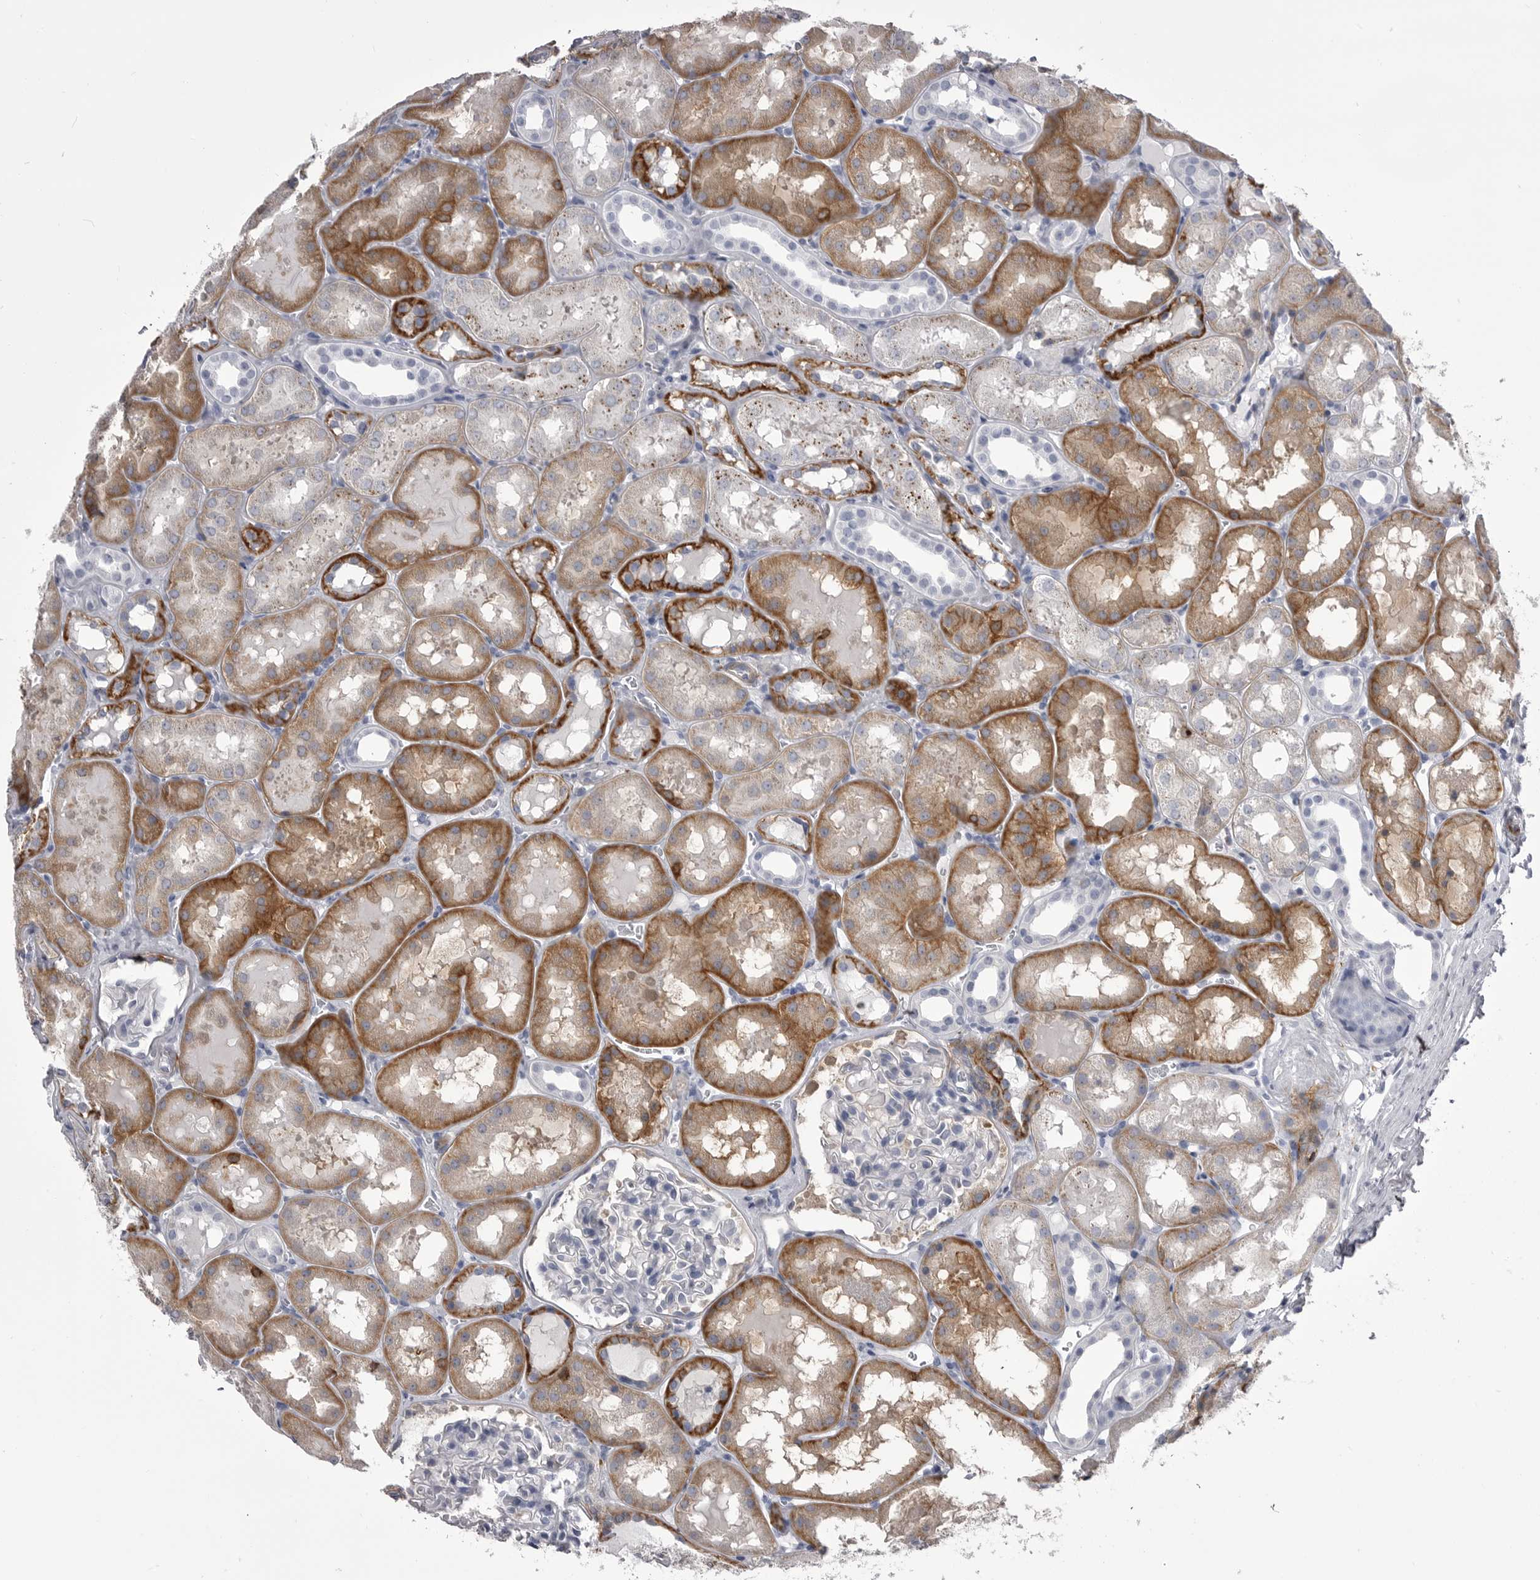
{"staining": {"intensity": "negative", "quantity": "none", "location": "none"}, "tissue": "kidney", "cell_type": "Cells in glomeruli", "image_type": "normal", "snomed": [{"axis": "morphology", "description": "Normal tissue, NOS"}, {"axis": "topography", "description": "Kidney"}, {"axis": "topography", "description": "Urinary bladder"}], "caption": "High power microscopy image of an IHC histopathology image of benign kidney, revealing no significant expression in cells in glomeruli.", "gene": "ANK2", "patient": {"sex": "male", "age": 16}}